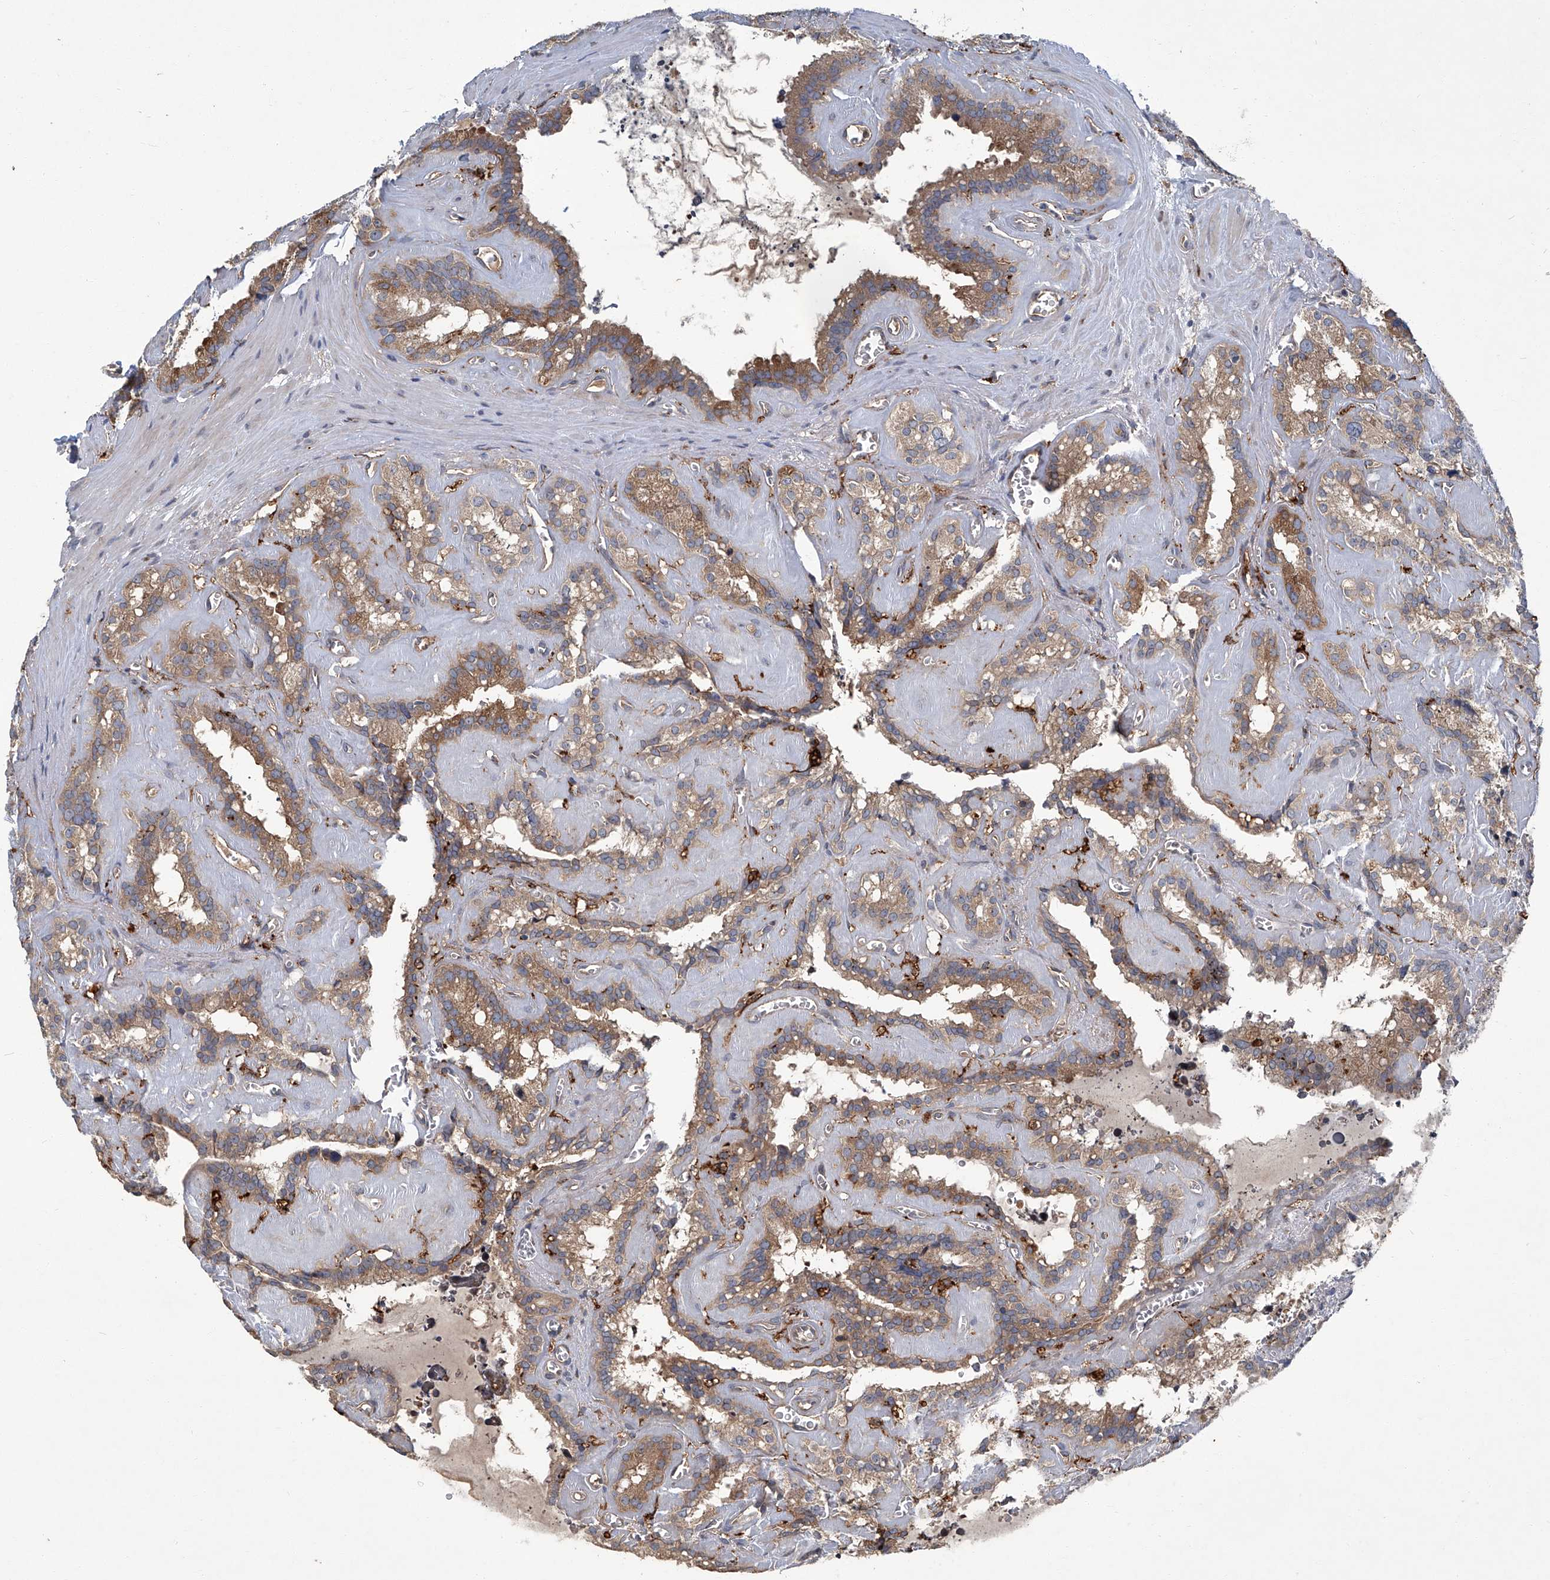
{"staining": {"intensity": "moderate", "quantity": ">75%", "location": "cytoplasmic/membranous"}, "tissue": "seminal vesicle", "cell_type": "Glandular cells", "image_type": "normal", "snomed": [{"axis": "morphology", "description": "Normal tissue, NOS"}, {"axis": "topography", "description": "Prostate"}, {"axis": "topography", "description": "Seminal veicle"}], "caption": "Protein expression analysis of unremarkable seminal vesicle reveals moderate cytoplasmic/membranous staining in about >75% of glandular cells. The staining was performed using DAB, with brown indicating positive protein expression. Nuclei are stained blue with hematoxylin.", "gene": "FAM167A", "patient": {"sex": "male", "age": 59}}